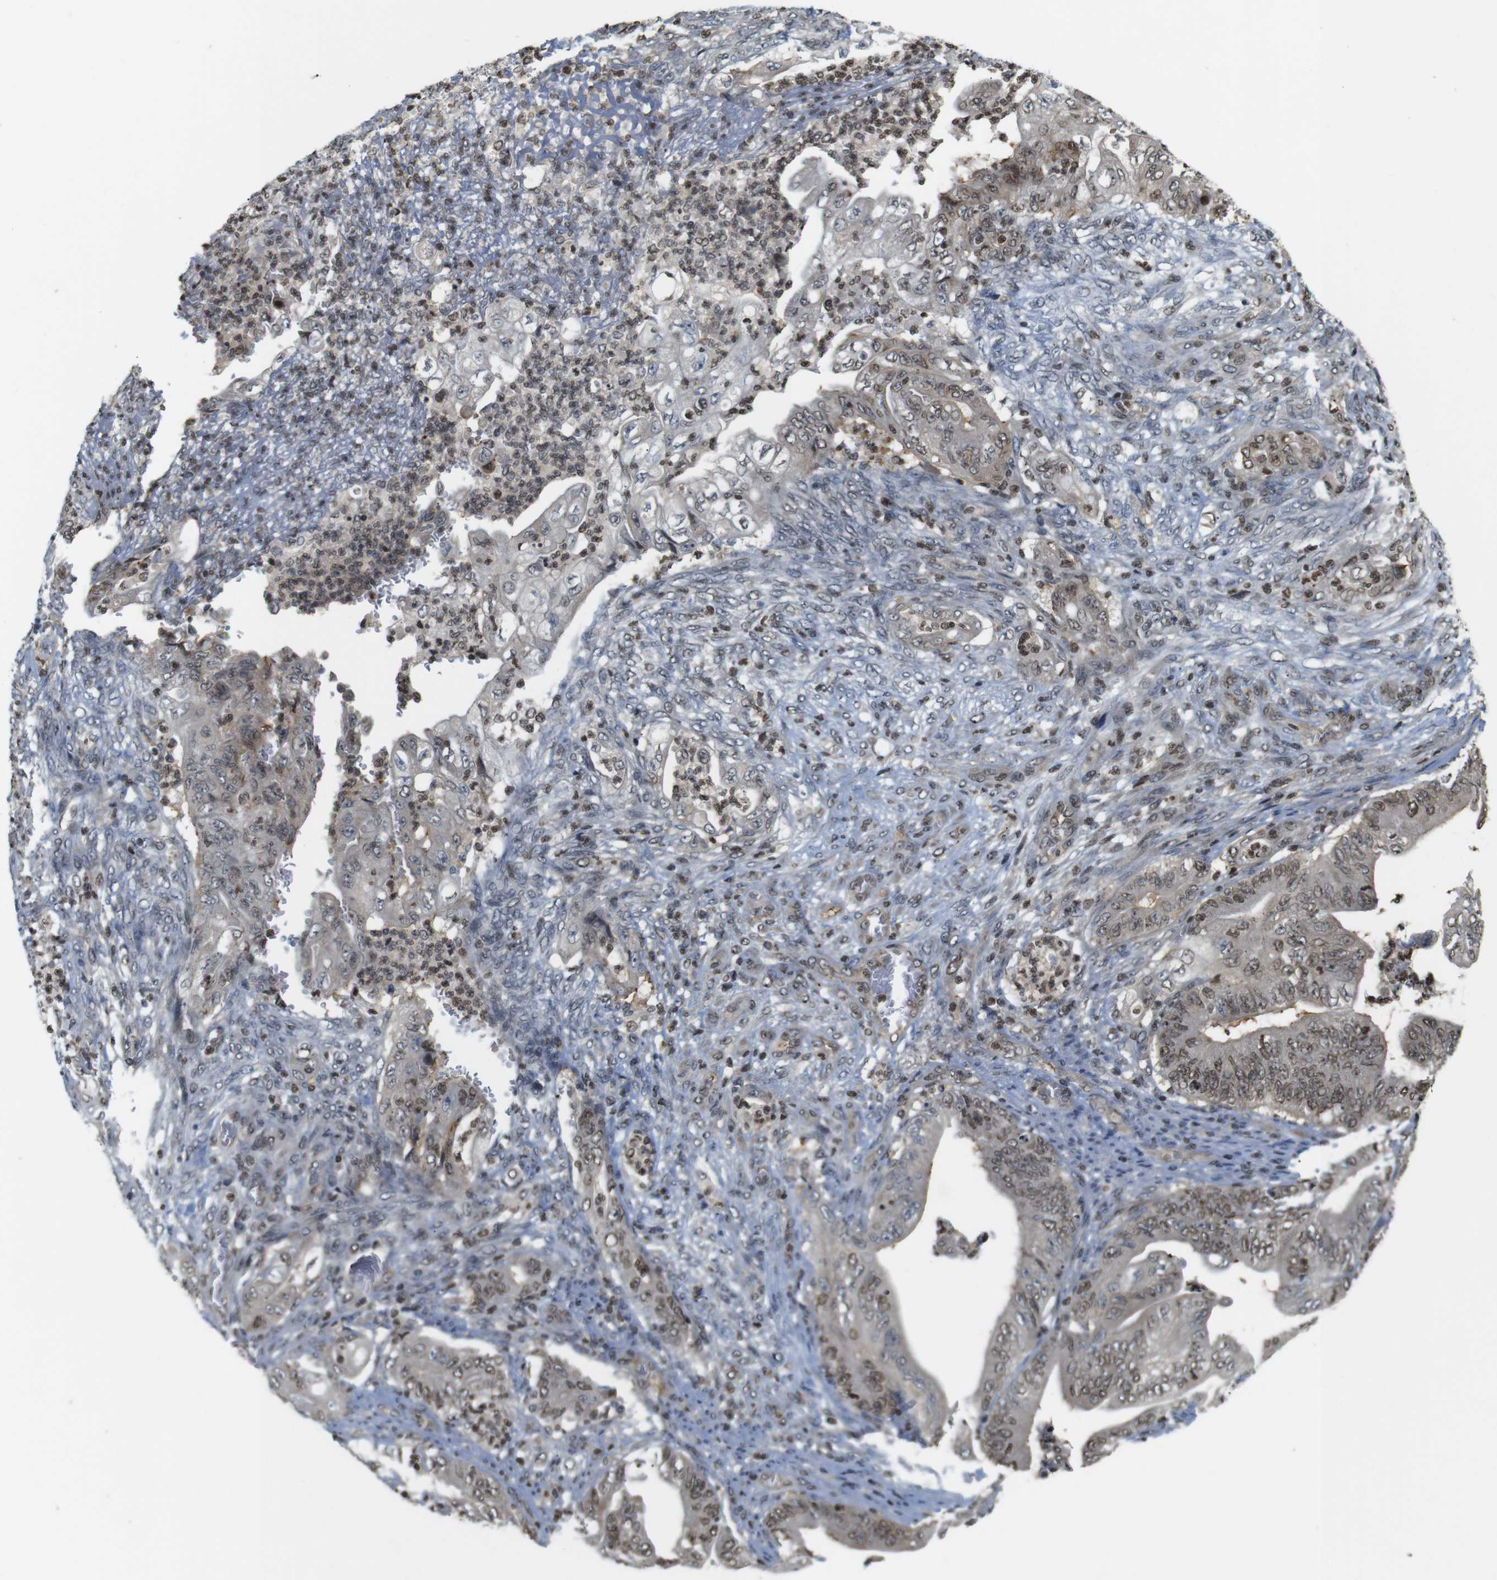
{"staining": {"intensity": "moderate", "quantity": "25%-75%", "location": "nuclear"}, "tissue": "stomach cancer", "cell_type": "Tumor cells", "image_type": "cancer", "snomed": [{"axis": "morphology", "description": "Adenocarcinoma, NOS"}, {"axis": "topography", "description": "Stomach"}], "caption": "Stomach adenocarcinoma was stained to show a protein in brown. There is medium levels of moderate nuclear positivity in approximately 25%-75% of tumor cells.", "gene": "MBD1", "patient": {"sex": "female", "age": 73}}